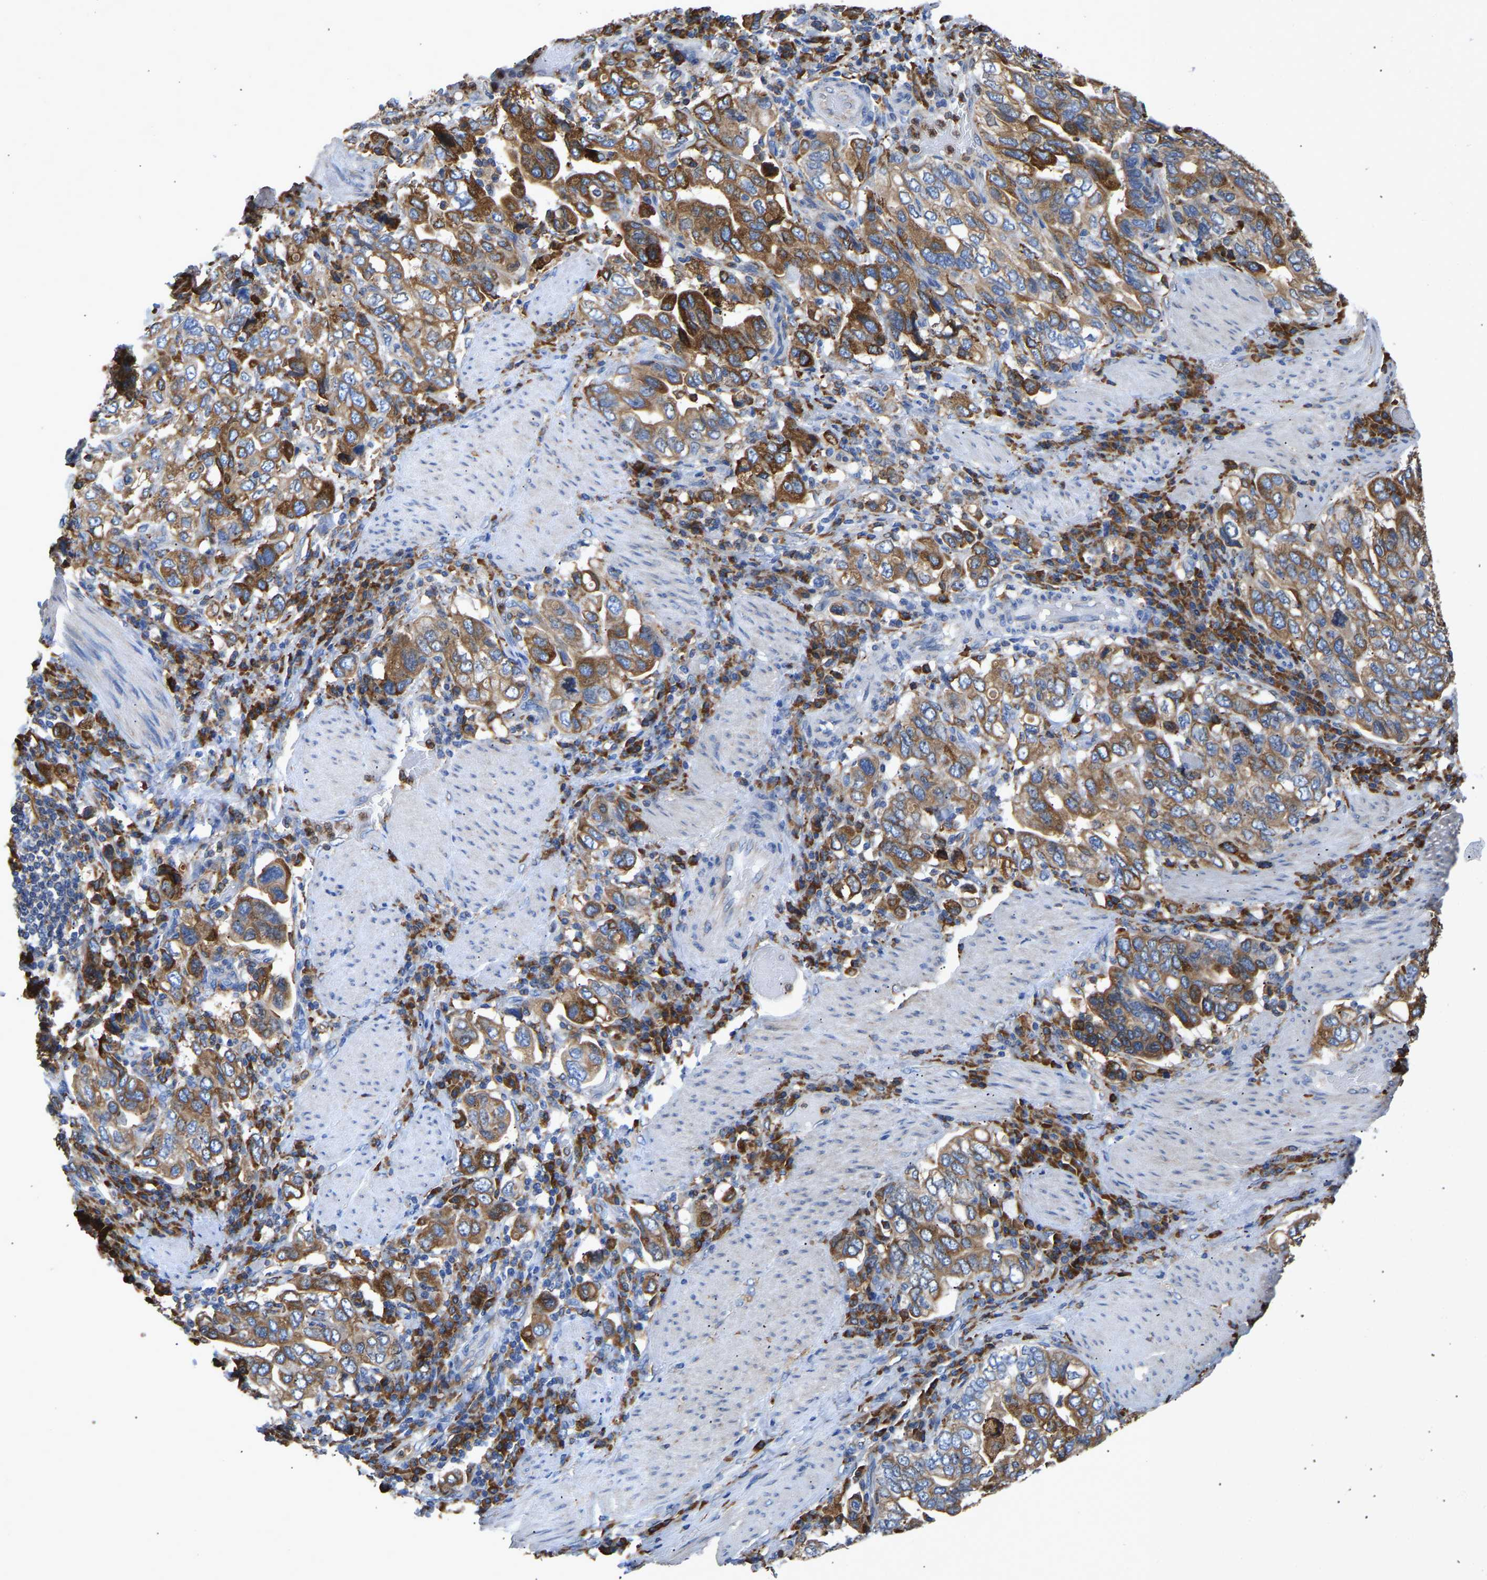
{"staining": {"intensity": "moderate", "quantity": ">75%", "location": "cytoplasmic/membranous"}, "tissue": "stomach cancer", "cell_type": "Tumor cells", "image_type": "cancer", "snomed": [{"axis": "morphology", "description": "Adenocarcinoma, NOS"}, {"axis": "topography", "description": "Stomach, upper"}], "caption": "Immunohistochemical staining of stomach cancer reveals moderate cytoplasmic/membranous protein positivity in about >75% of tumor cells.", "gene": "P4HB", "patient": {"sex": "male", "age": 62}}